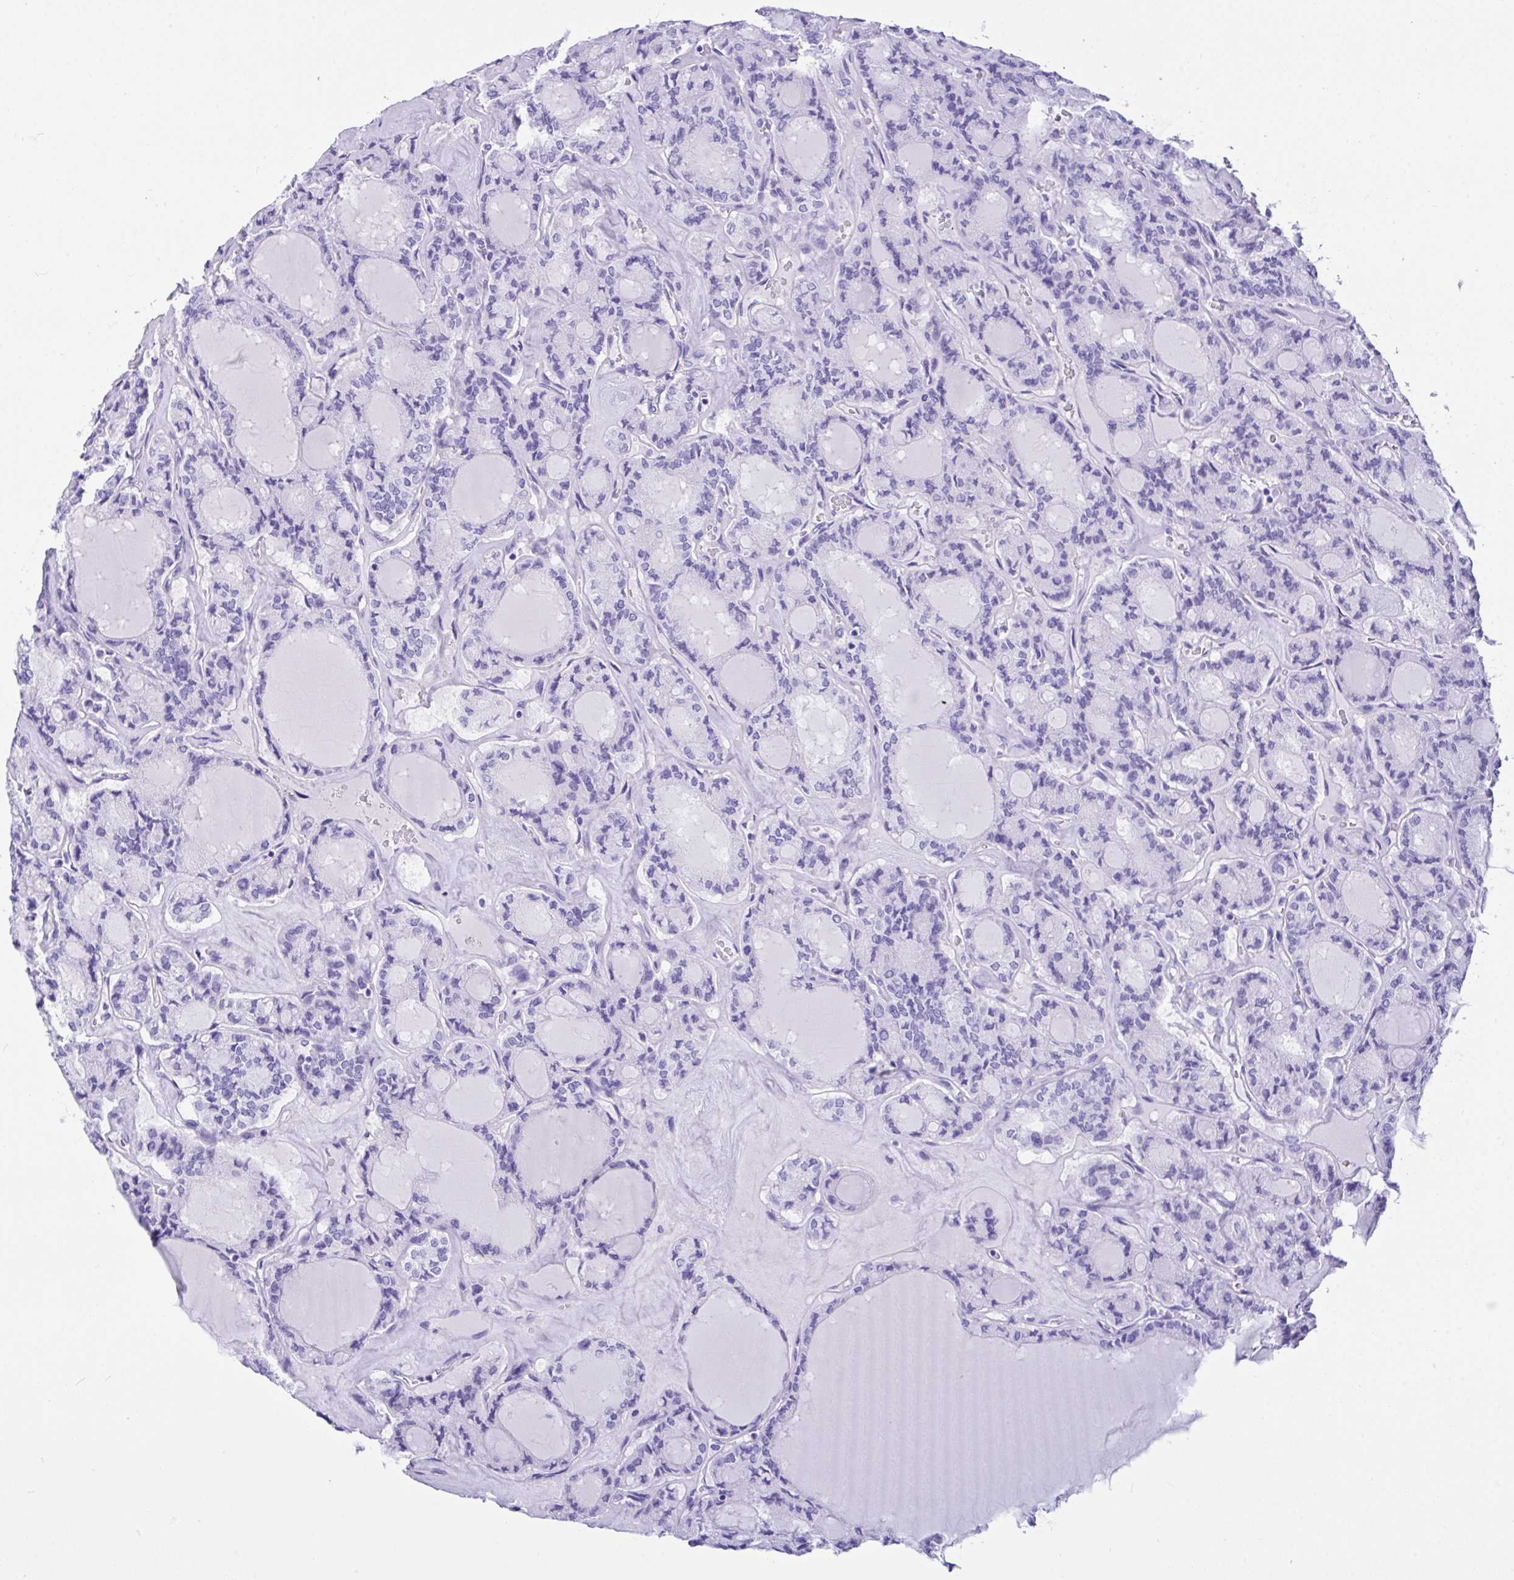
{"staining": {"intensity": "negative", "quantity": "none", "location": "none"}, "tissue": "thyroid cancer", "cell_type": "Tumor cells", "image_type": "cancer", "snomed": [{"axis": "morphology", "description": "Papillary adenocarcinoma, NOS"}, {"axis": "topography", "description": "Thyroid gland"}], "caption": "Protein analysis of thyroid cancer reveals no significant expression in tumor cells. The staining was performed using DAB (3,3'-diaminobenzidine) to visualize the protein expression in brown, while the nuclei were stained in blue with hematoxylin (Magnification: 20x).", "gene": "BEST4", "patient": {"sex": "male", "age": 87}}